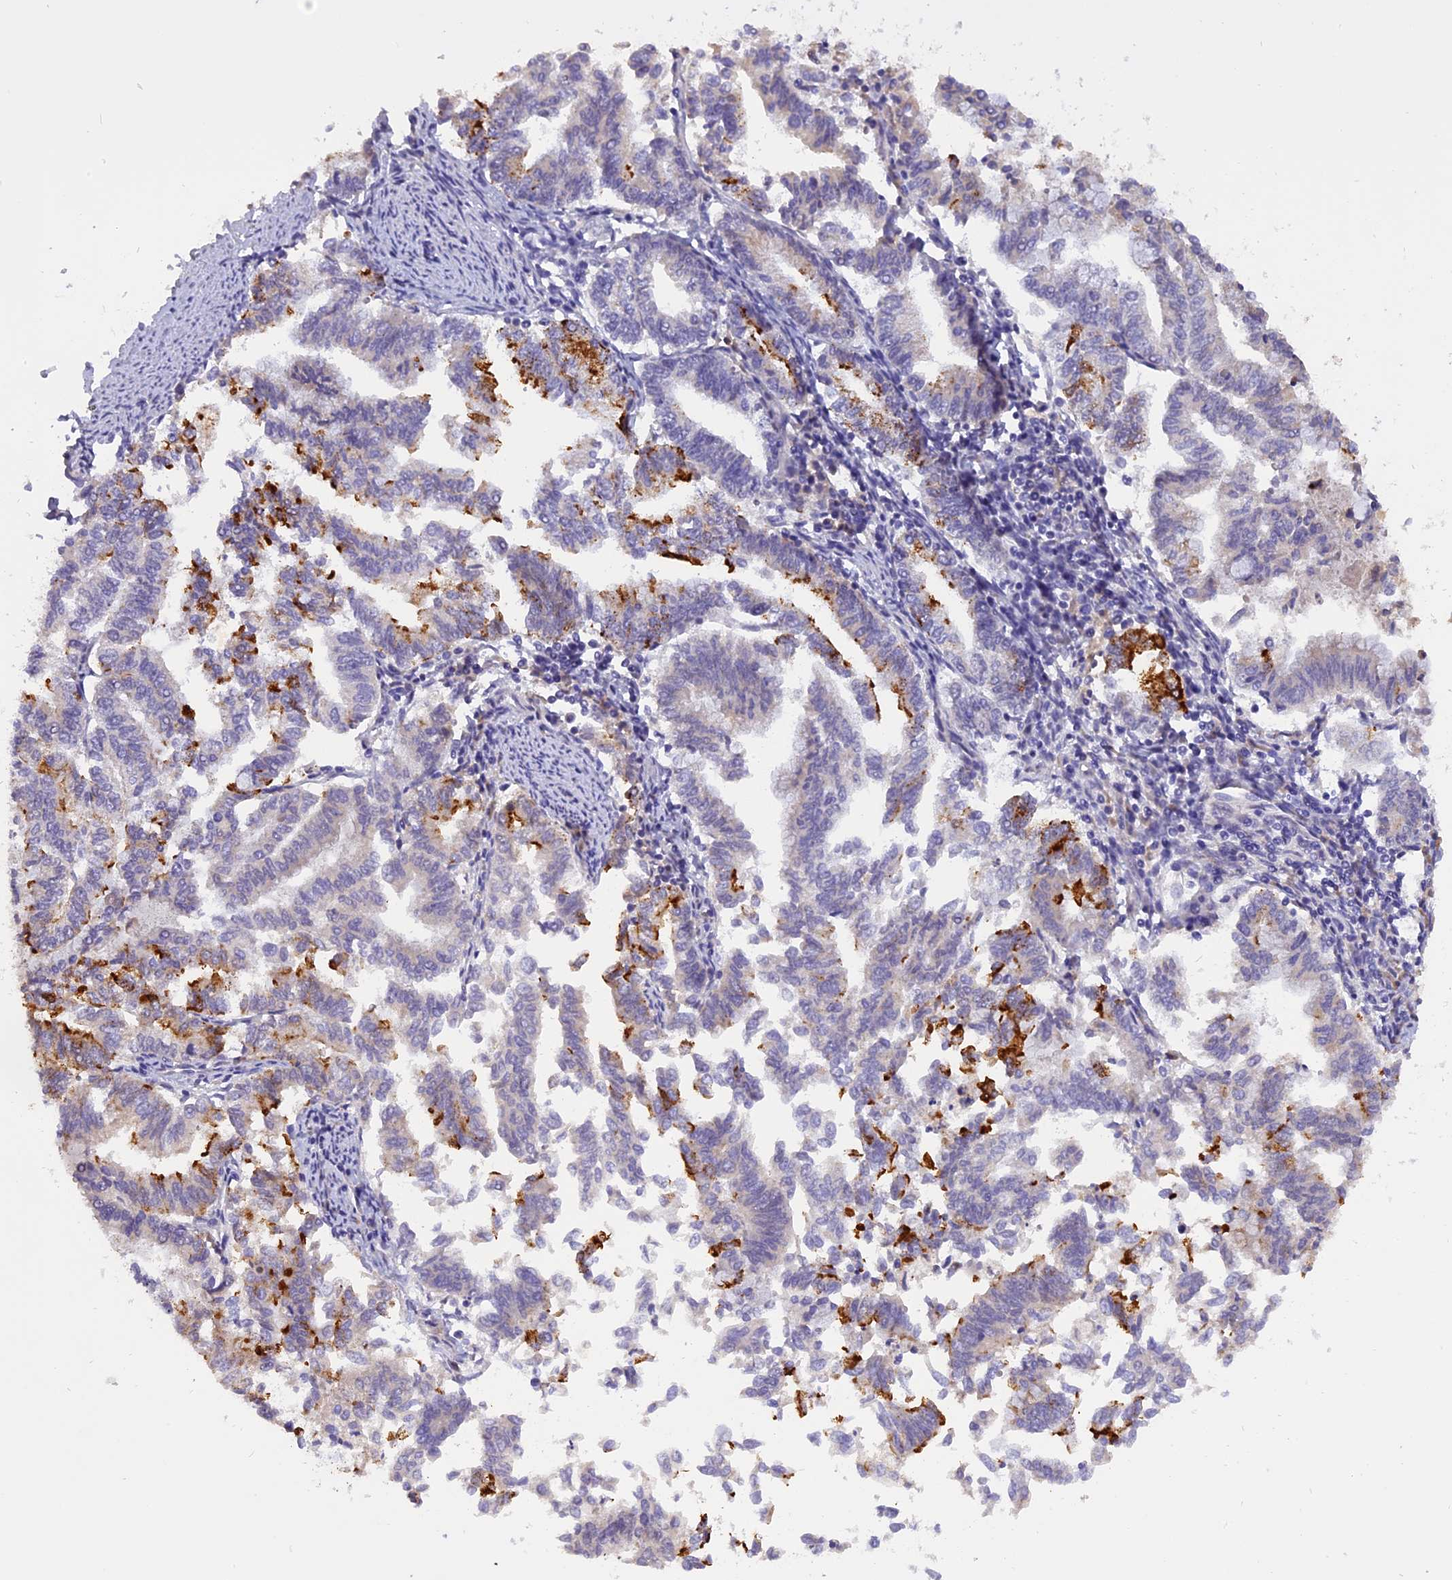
{"staining": {"intensity": "strong", "quantity": "<25%", "location": "cytoplasmic/membranous"}, "tissue": "endometrial cancer", "cell_type": "Tumor cells", "image_type": "cancer", "snomed": [{"axis": "morphology", "description": "Adenocarcinoma, NOS"}, {"axis": "topography", "description": "Endometrium"}], "caption": "Endometrial adenocarcinoma stained for a protein (brown) displays strong cytoplasmic/membranous positive positivity in approximately <25% of tumor cells.", "gene": "RABGGTA", "patient": {"sex": "female", "age": 79}}